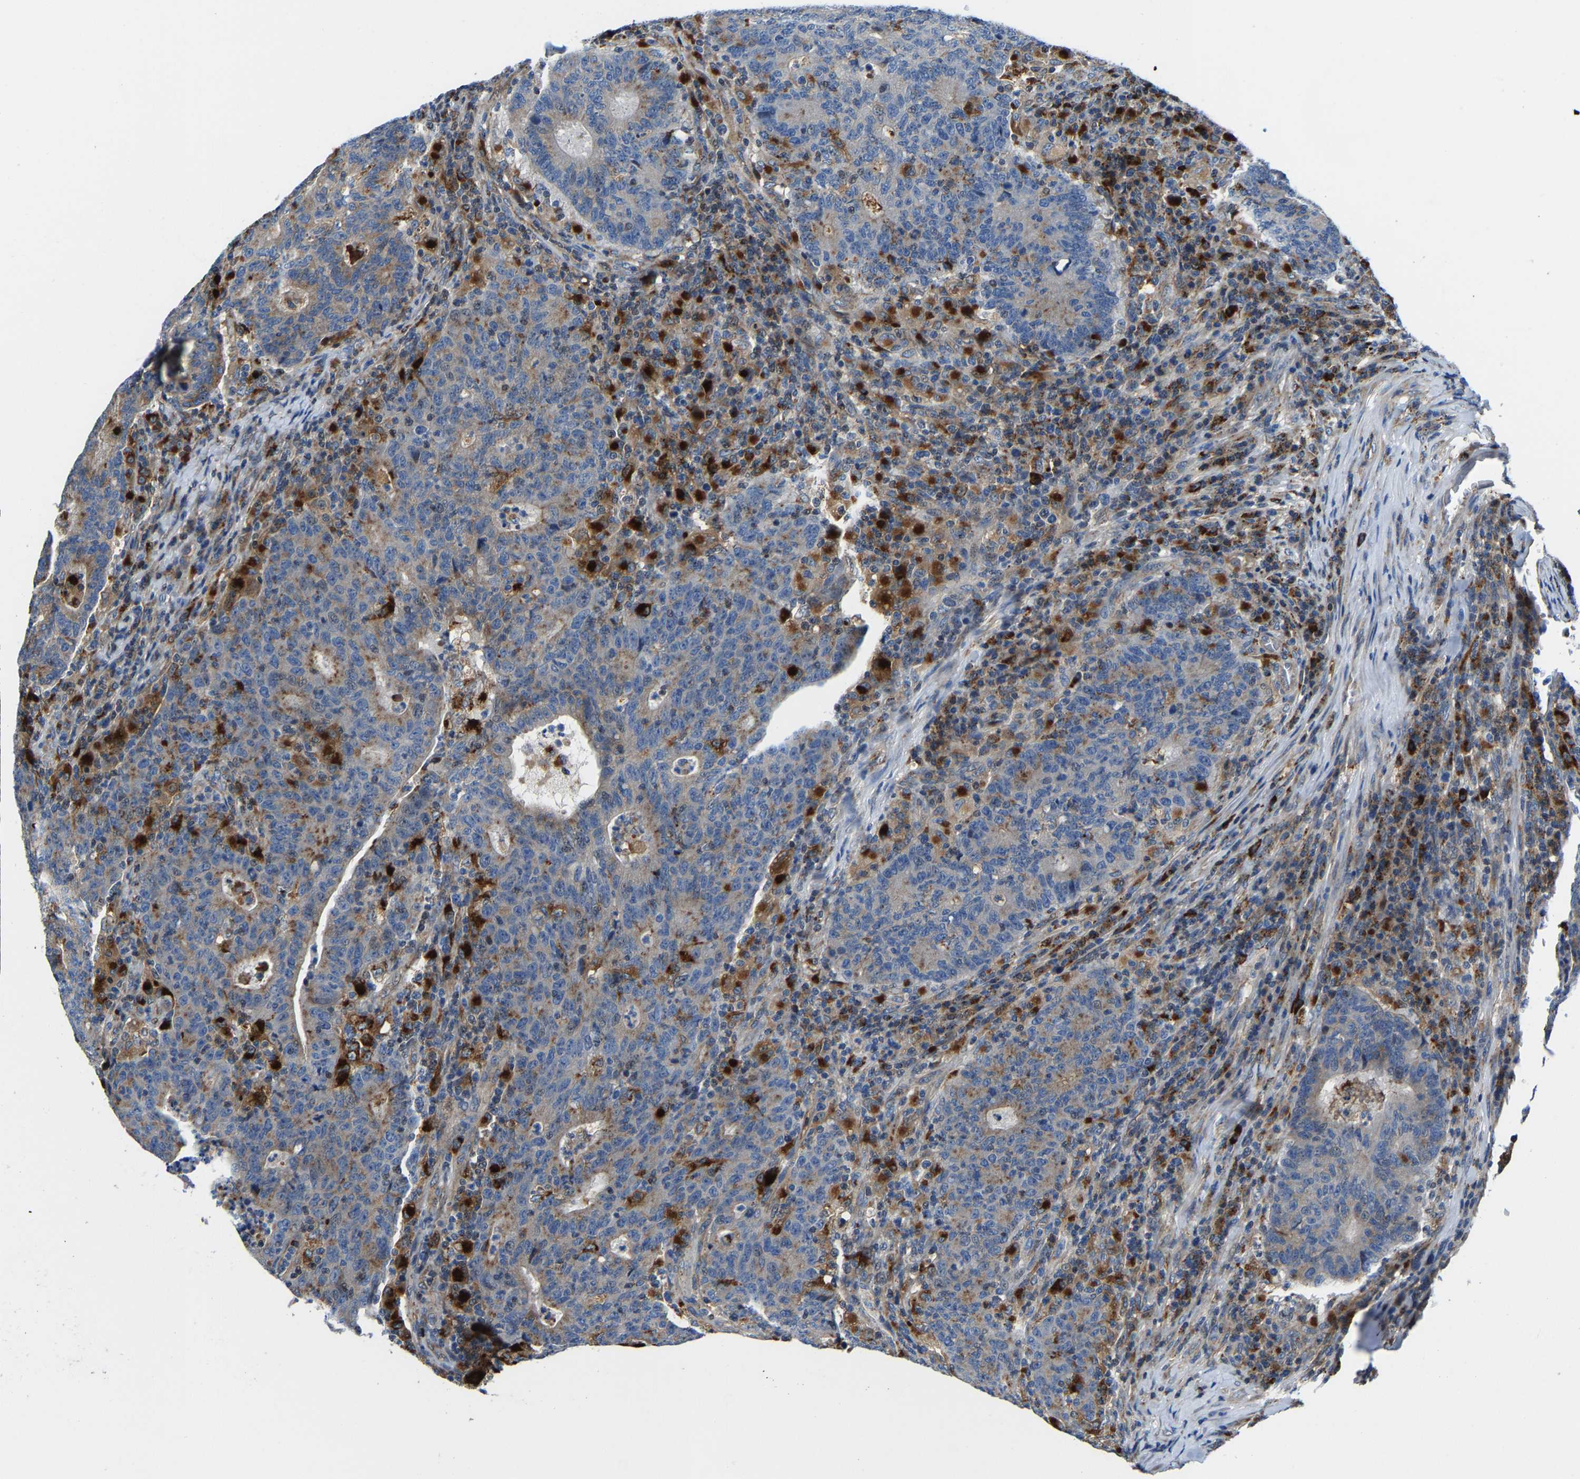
{"staining": {"intensity": "moderate", "quantity": "<25%", "location": "cytoplasmic/membranous"}, "tissue": "colorectal cancer", "cell_type": "Tumor cells", "image_type": "cancer", "snomed": [{"axis": "morphology", "description": "Adenocarcinoma, NOS"}, {"axis": "topography", "description": "Colon"}], "caption": "Immunohistochemistry of colorectal adenocarcinoma shows low levels of moderate cytoplasmic/membranous staining in approximately <25% of tumor cells.", "gene": "DPP7", "patient": {"sex": "female", "age": 75}}